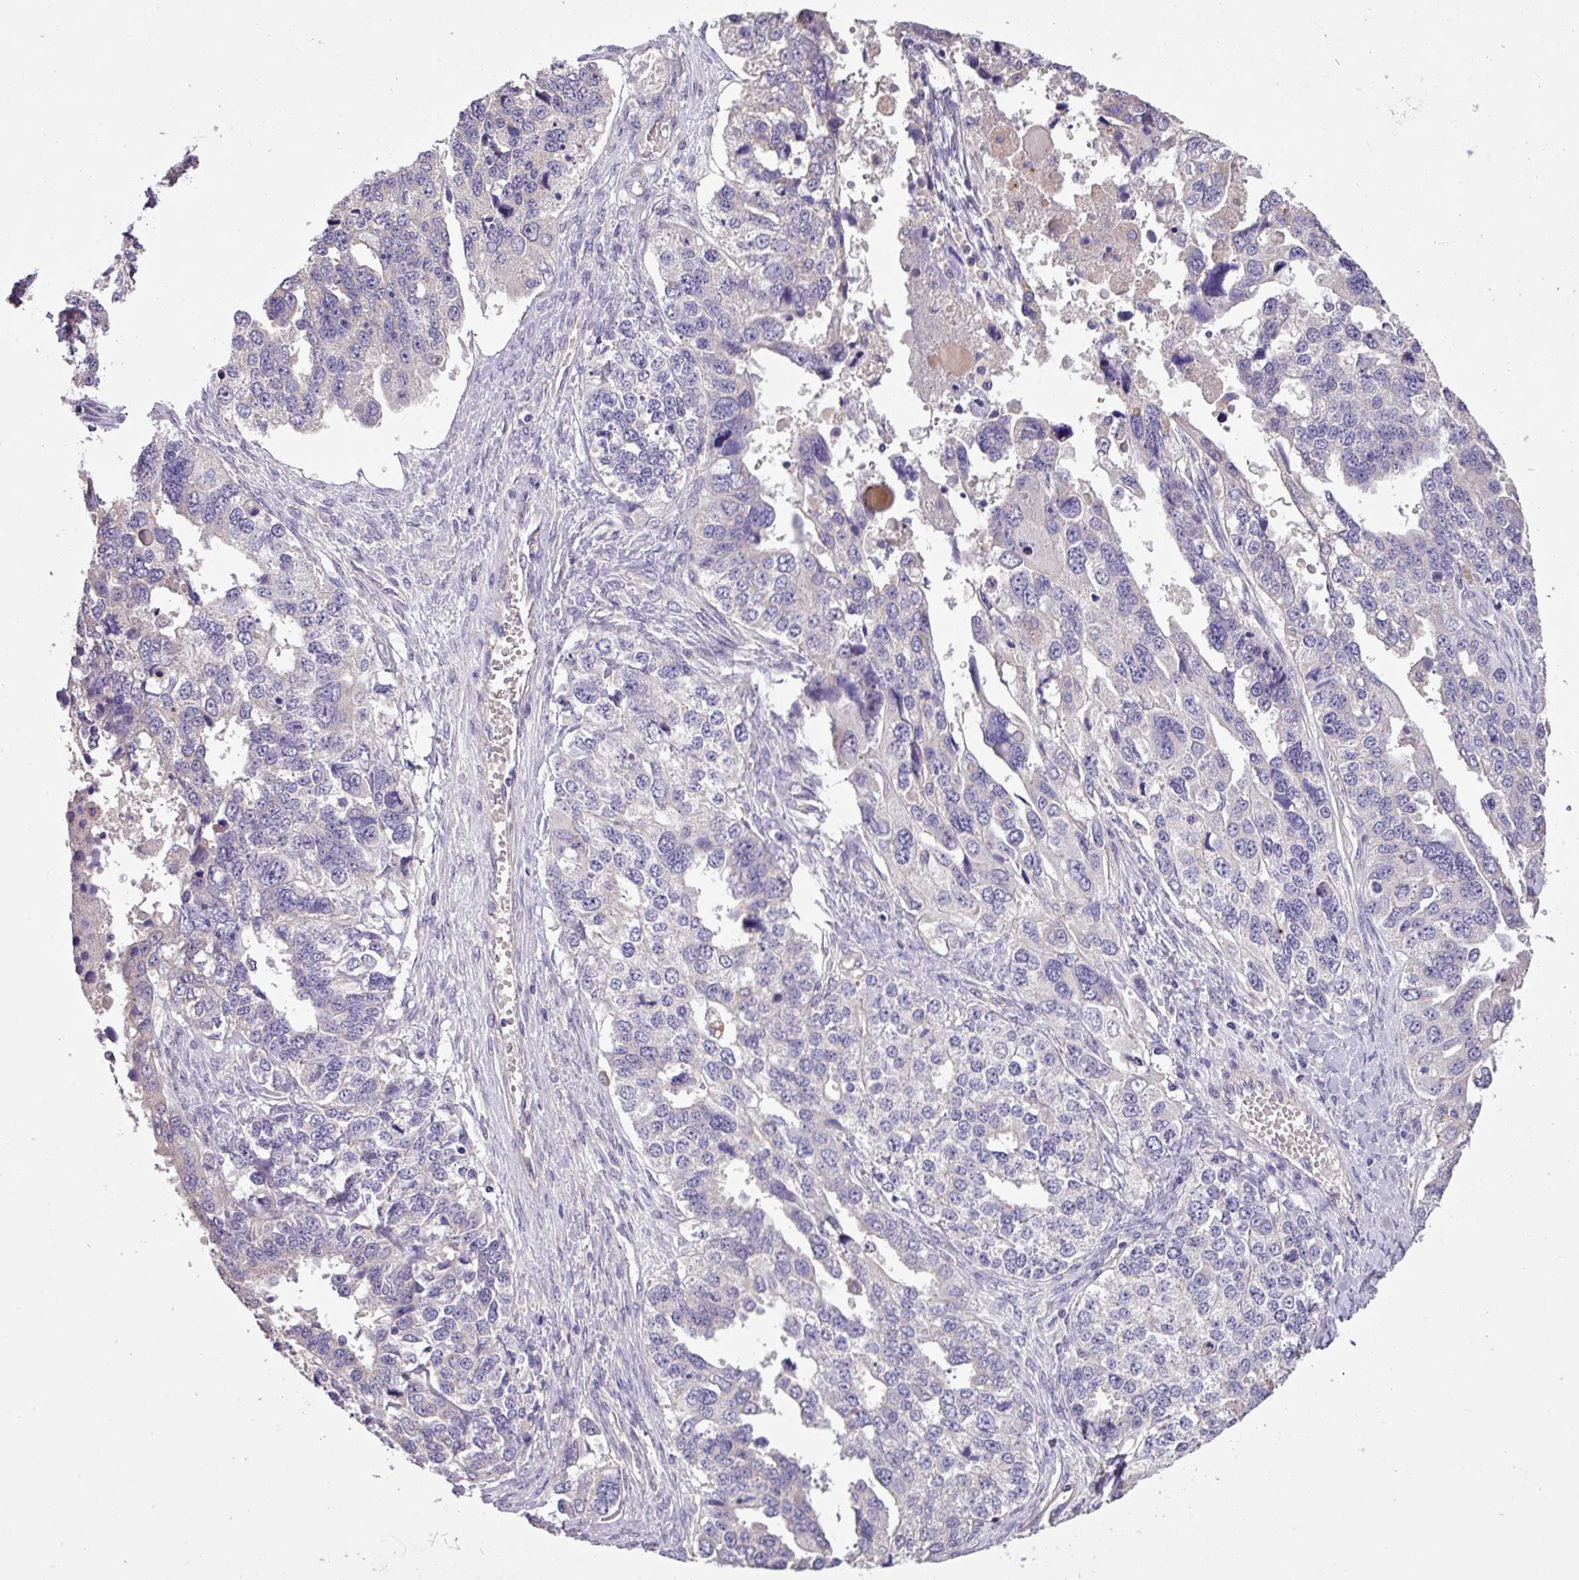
{"staining": {"intensity": "negative", "quantity": "none", "location": "none"}, "tissue": "ovarian cancer", "cell_type": "Tumor cells", "image_type": "cancer", "snomed": [{"axis": "morphology", "description": "Cystadenocarcinoma, serous, NOS"}, {"axis": "topography", "description": "Ovary"}], "caption": "This photomicrograph is of ovarian cancer (serous cystadenocarcinoma) stained with IHC to label a protein in brown with the nuclei are counter-stained blue. There is no positivity in tumor cells.", "gene": "PRADC1", "patient": {"sex": "female", "age": 76}}